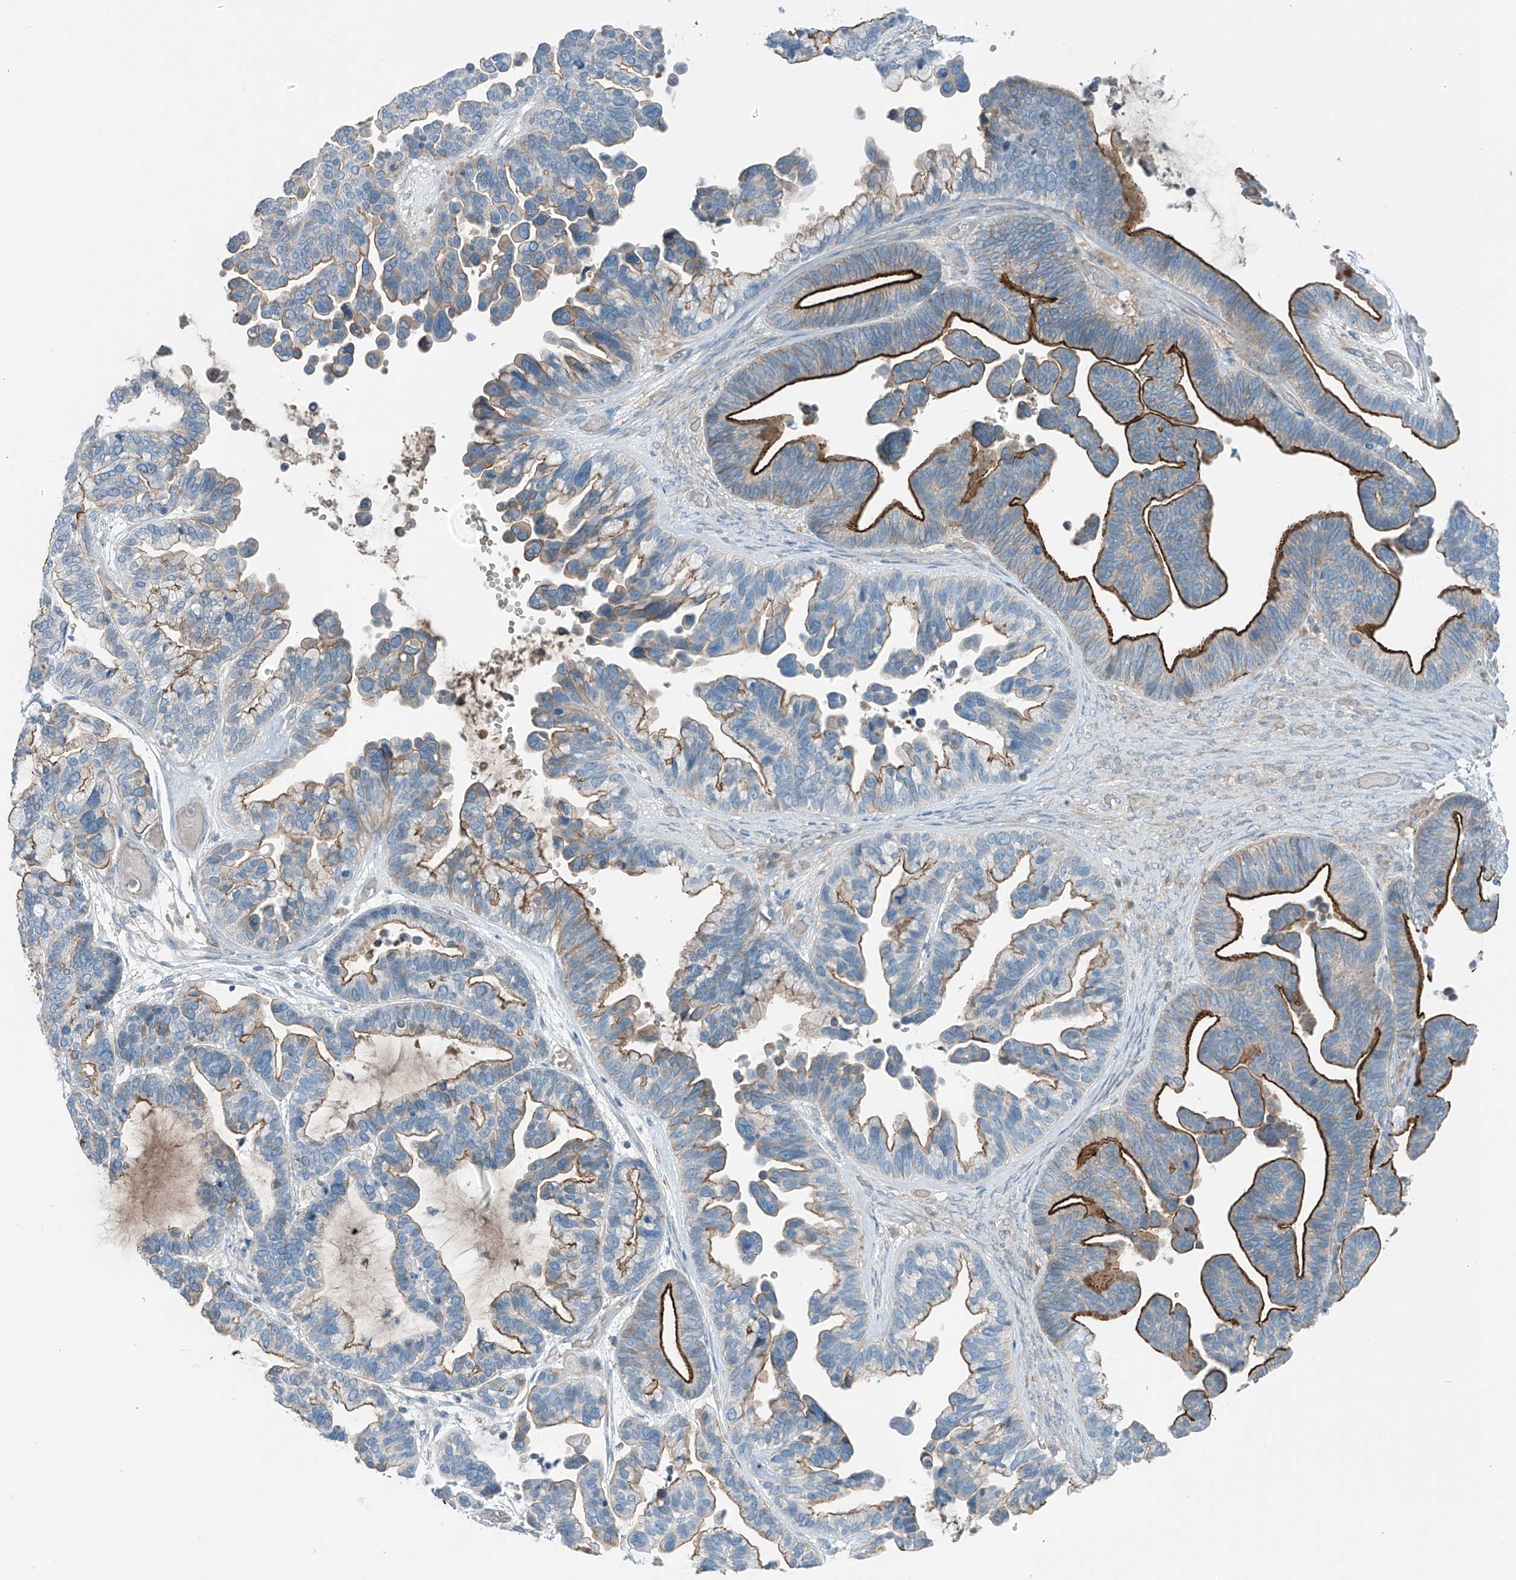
{"staining": {"intensity": "strong", "quantity": "25%-75%", "location": "cytoplasmic/membranous"}, "tissue": "ovarian cancer", "cell_type": "Tumor cells", "image_type": "cancer", "snomed": [{"axis": "morphology", "description": "Cystadenocarcinoma, serous, NOS"}, {"axis": "topography", "description": "Ovary"}], "caption": "Immunohistochemistry (IHC) of ovarian serous cystadenocarcinoma displays high levels of strong cytoplasmic/membranous positivity in approximately 25%-75% of tumor cells.", "gene": "FAM131C", "patient": {"sex": "female", "age": 56}}